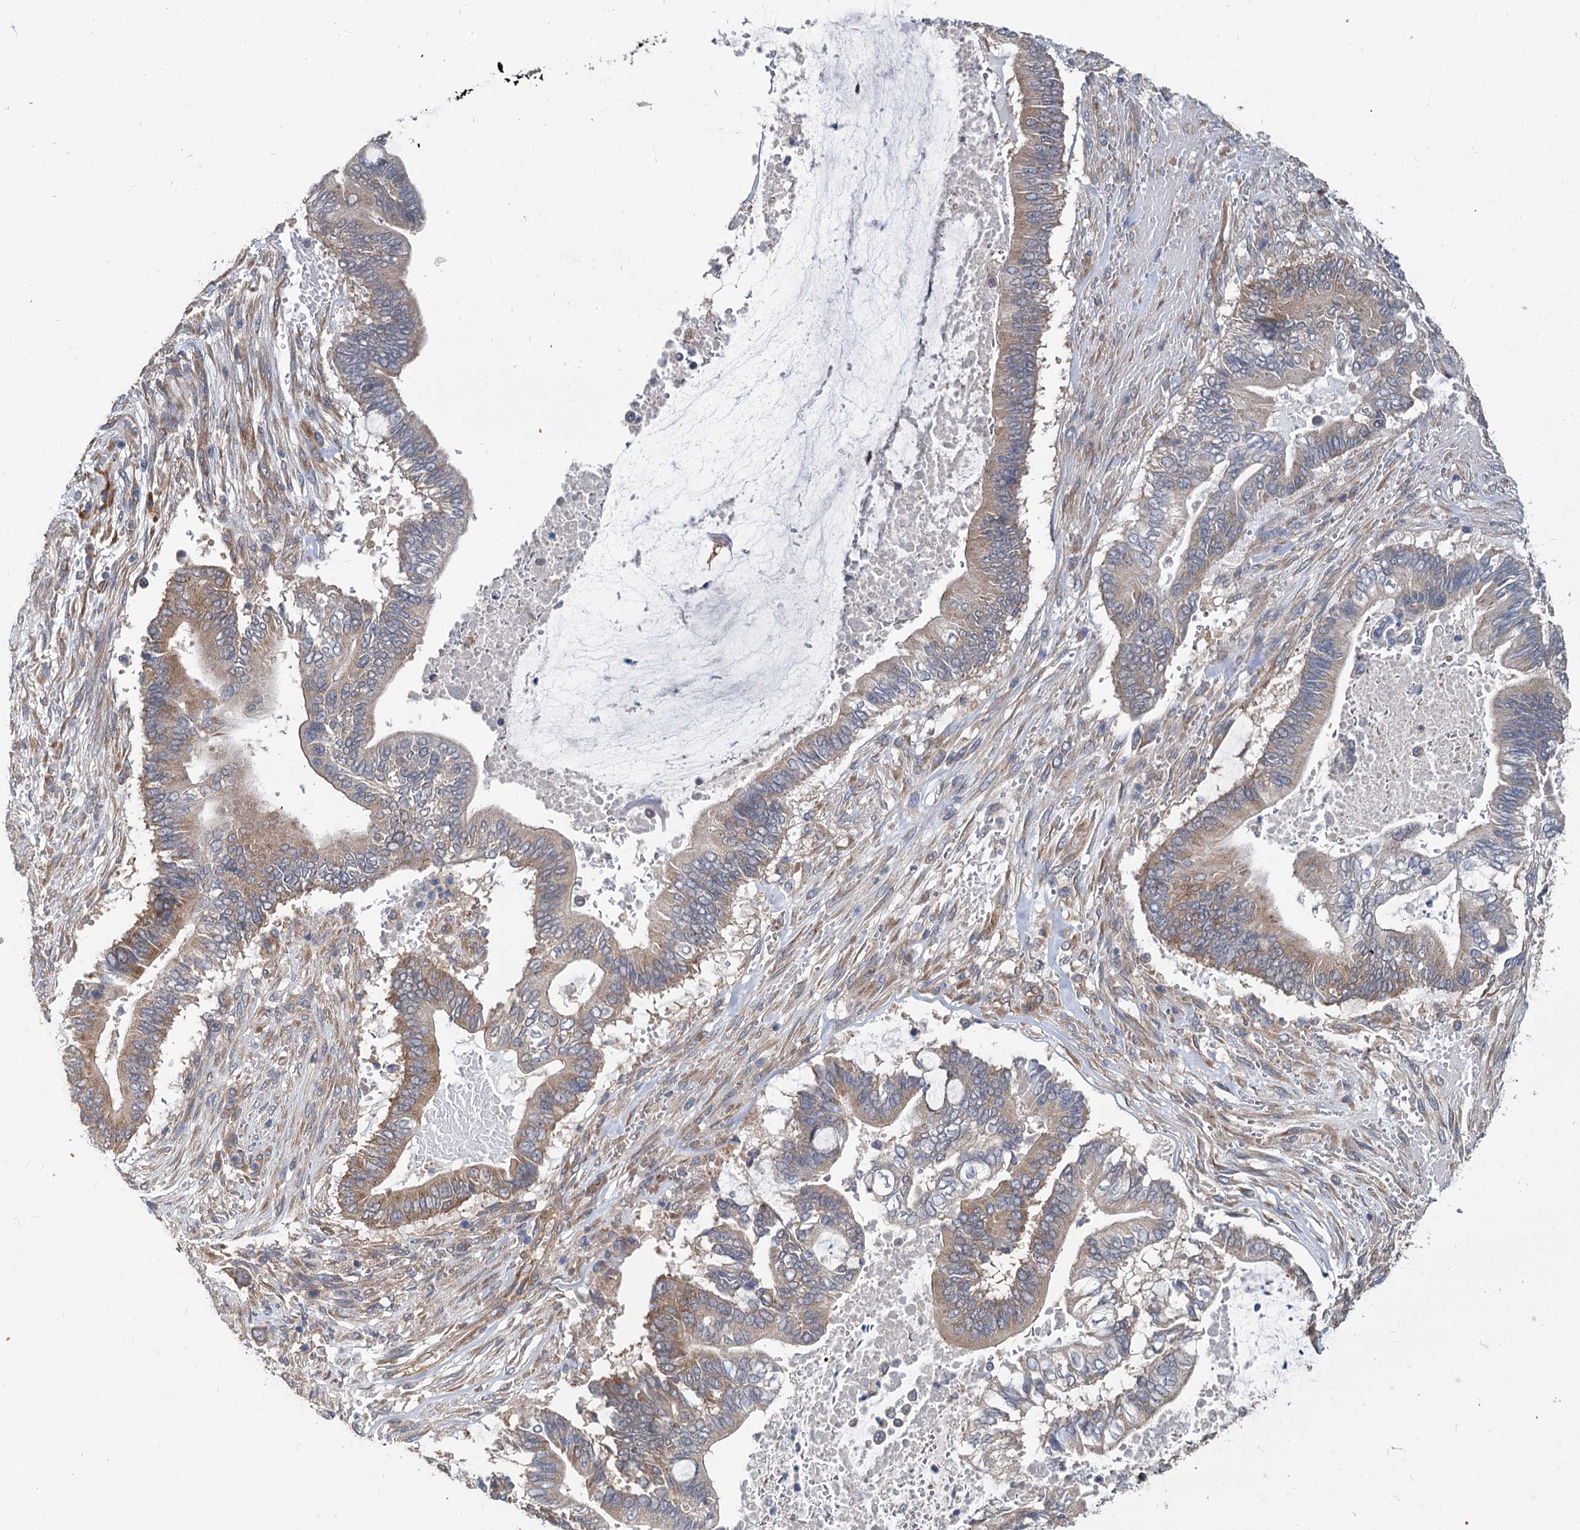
{"staining": {"intensity": "moderate", "quantity": "25%-75%", "location": "cytoplasmic/membranous"}, "tissue": "pancreatic cancer", "cell_type": "Tumor cells", "image_type": "cancer", "snomed": [{"axis": "morphology", "description": "Adenocarcinoma, NOS"}, {"axis": "topography", "description": "Pancreas"}], "caption": "Protein staining displays moderate cytoplasmic/membranous expression in approximately 25%-75% of tumor cells in adenocarcinoma (pancreatic).", "gene": "EIF2B2", "patient": {"sex": "male", "age": 68}}